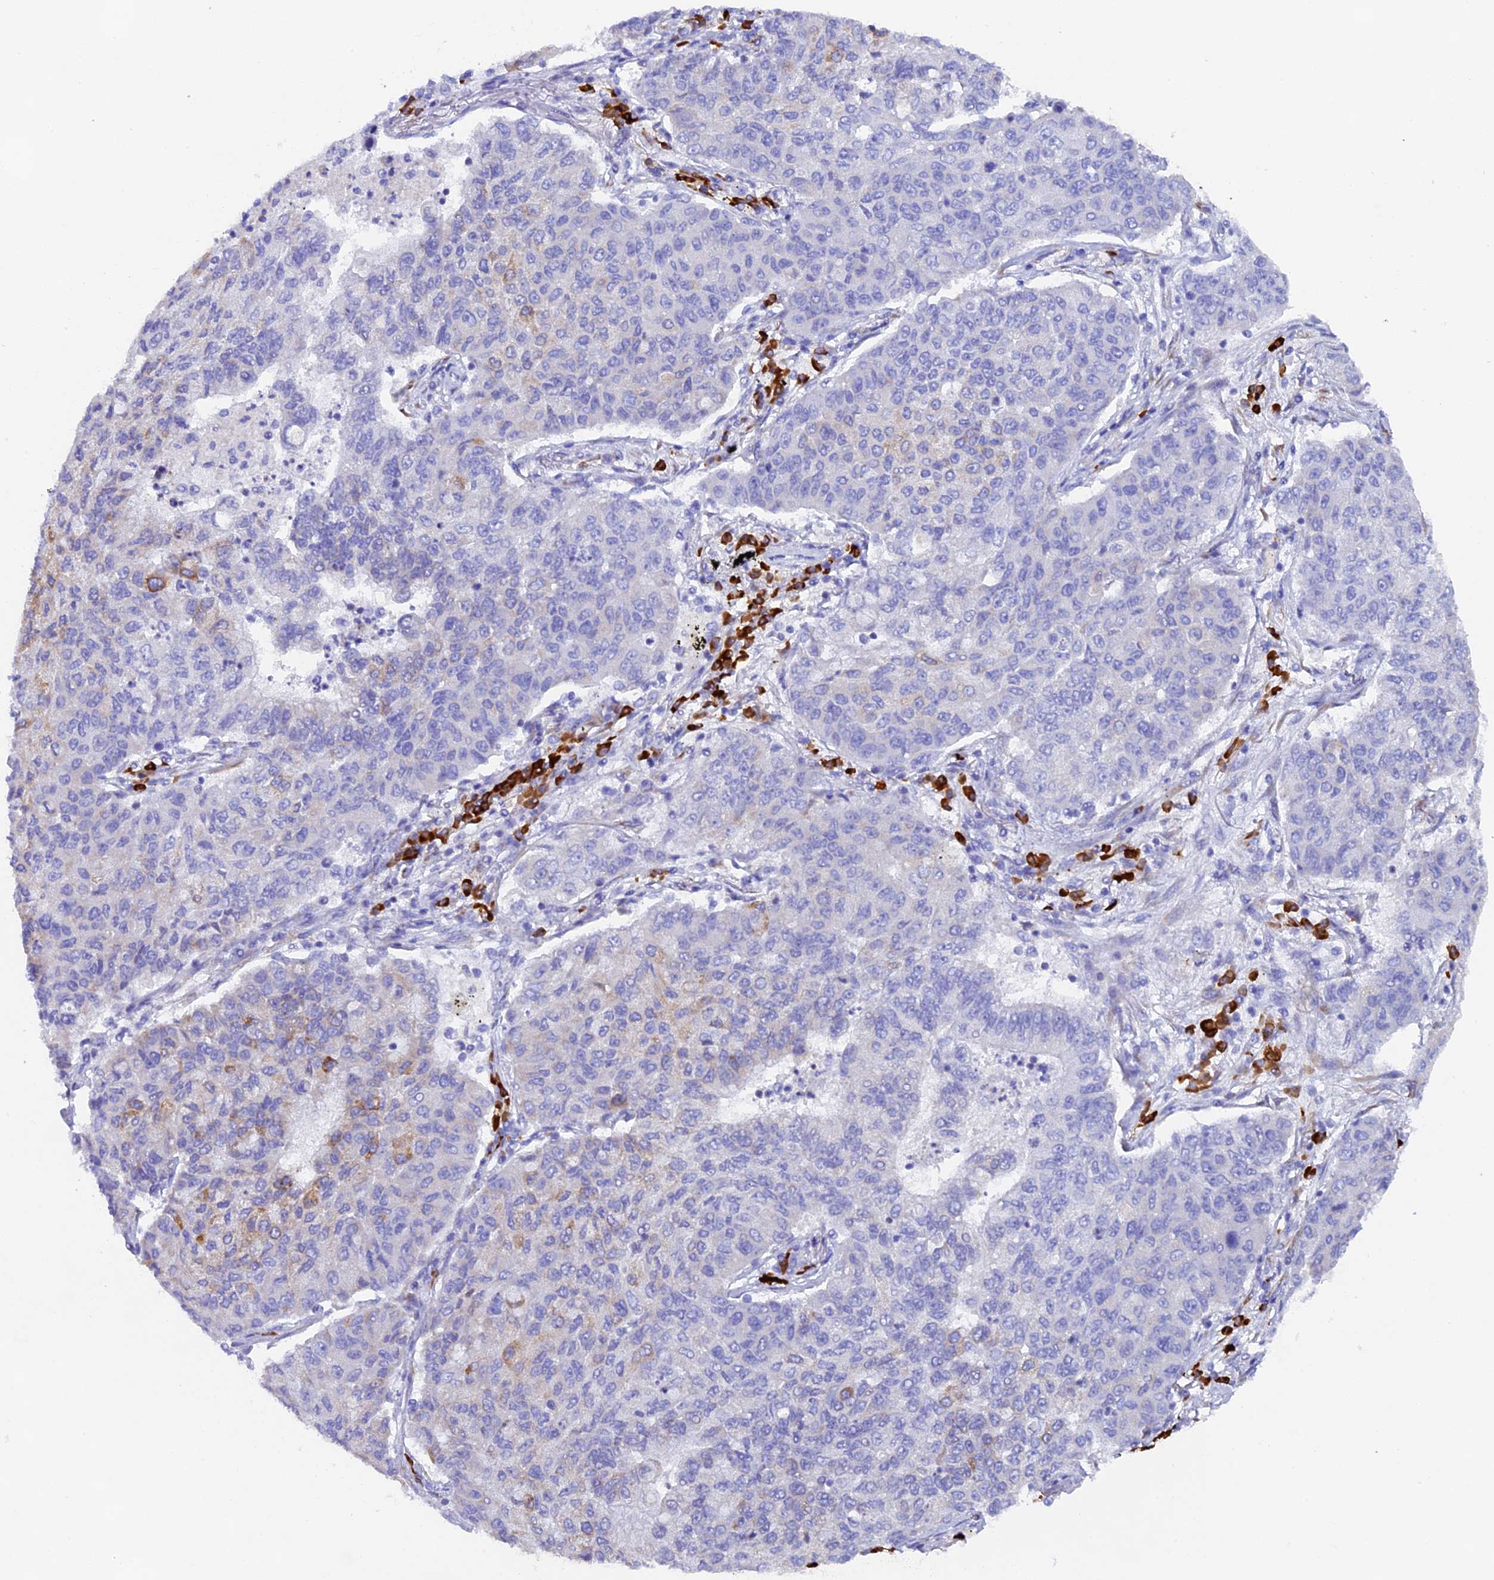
{"staining": {"intensity": "weak", "quantity": "<25%", "location": "cytoplasmic/membranous"}, "tissue": "lung cancer", "cell_type": "Tumor cells", "image_type": "cancer", "snomed": [{"axis": "morphology", "description": "Squamous cell carcinoma, NOS"}, {"axis": "topography", "description": "Lung"}], "caption": "Immunohistochemistry (IHC) of squamous cell carcinoma (lung) demonstrates no expression in tumor cells.", "gene": "FKBP11", "patient": {"sex": "male", "age": 74}}